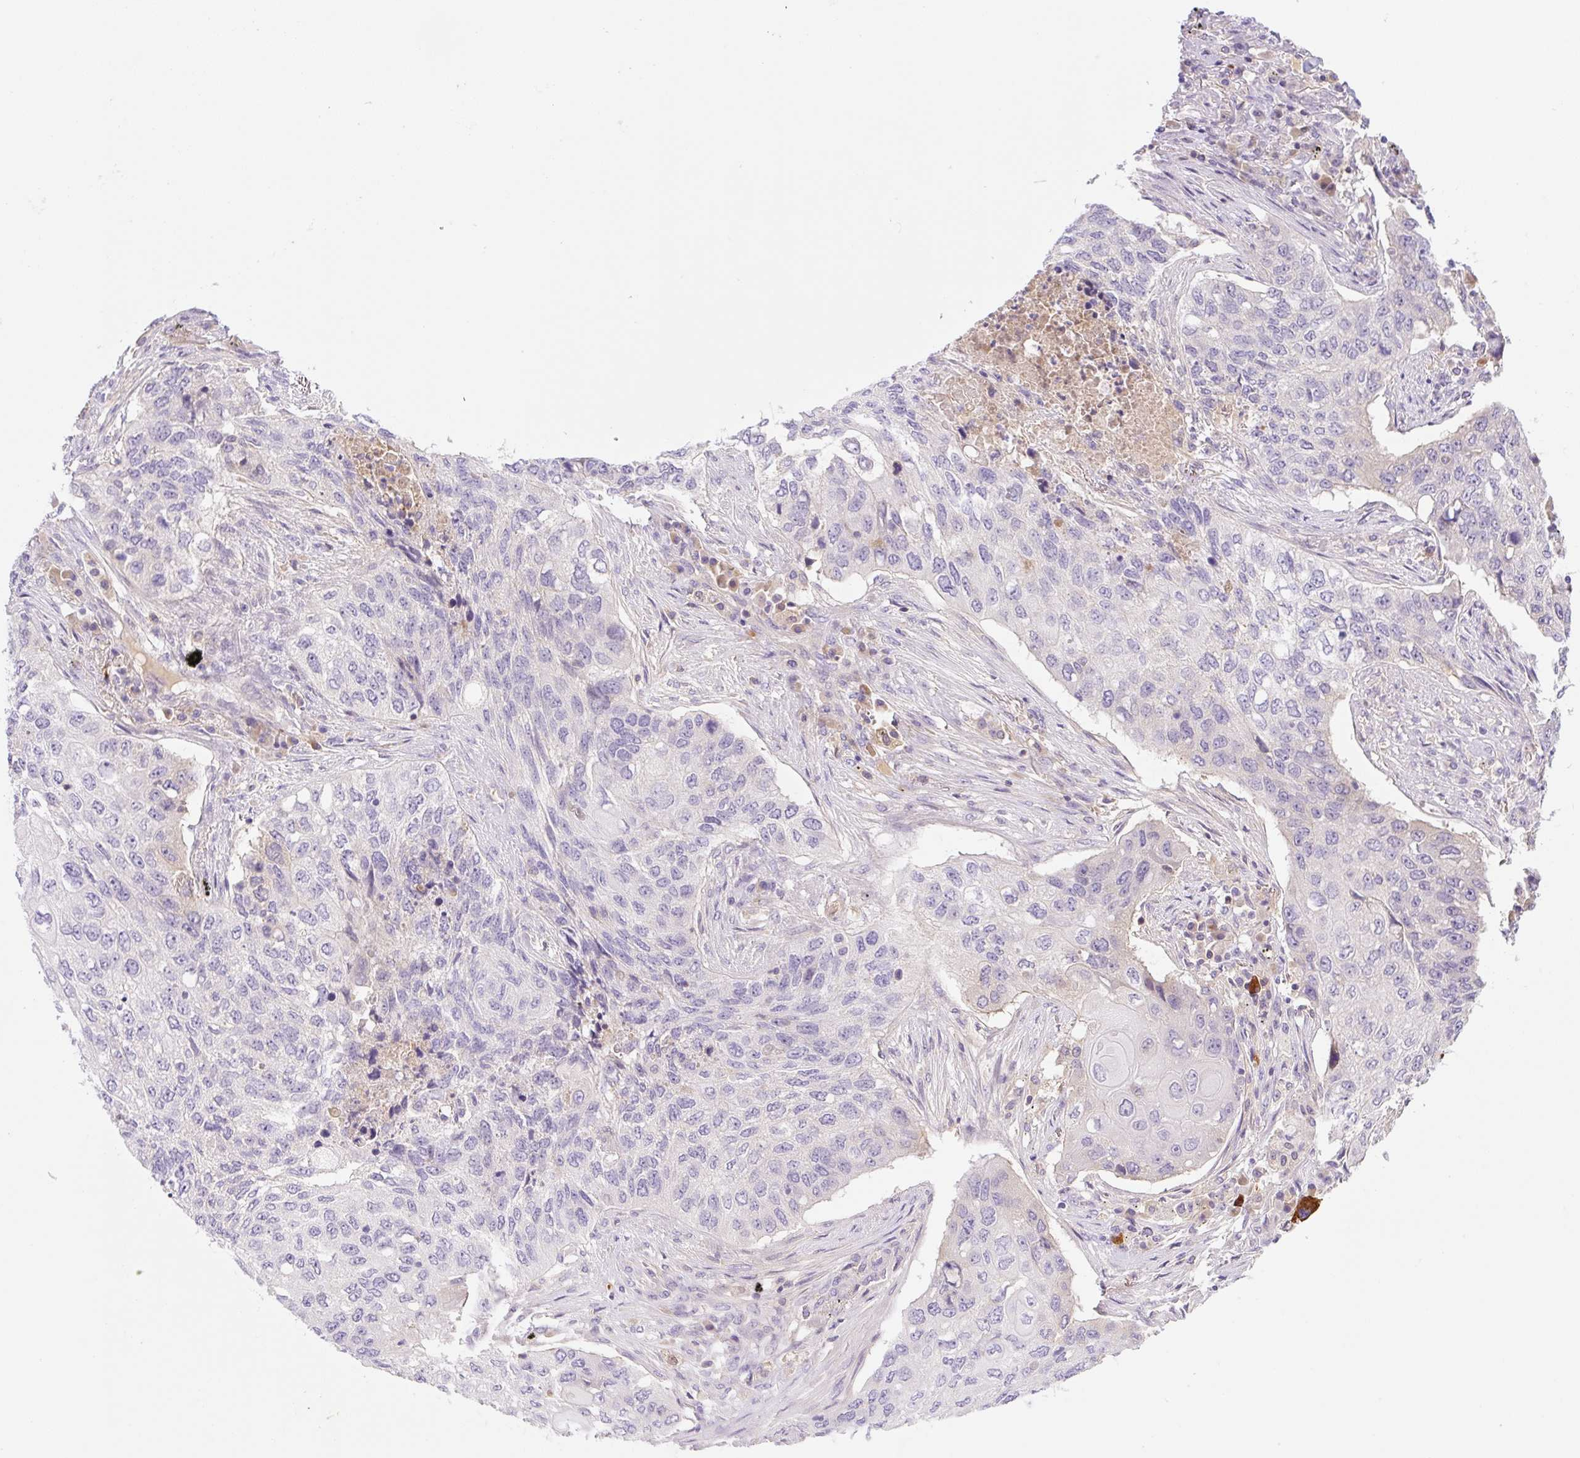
{"staining": {"intensity": "negative", "quantity": "none", "location": "none"}, "tissue": "lung cancer", "cell_type": "Tumor cells", "image_type": "cancer", "snomed": [{"axis": "morphology", "description": "Squamous cell carcinoma, NOS"}, {"axis": "topography", "description": "Lung"}], "caption": "Protein analysis of lung cancer (squamous cell carcinoma) shows no significant positivity in tumor cells.", "gene": "DENND5A", "patient": {"sex": "female", "age": 63}}